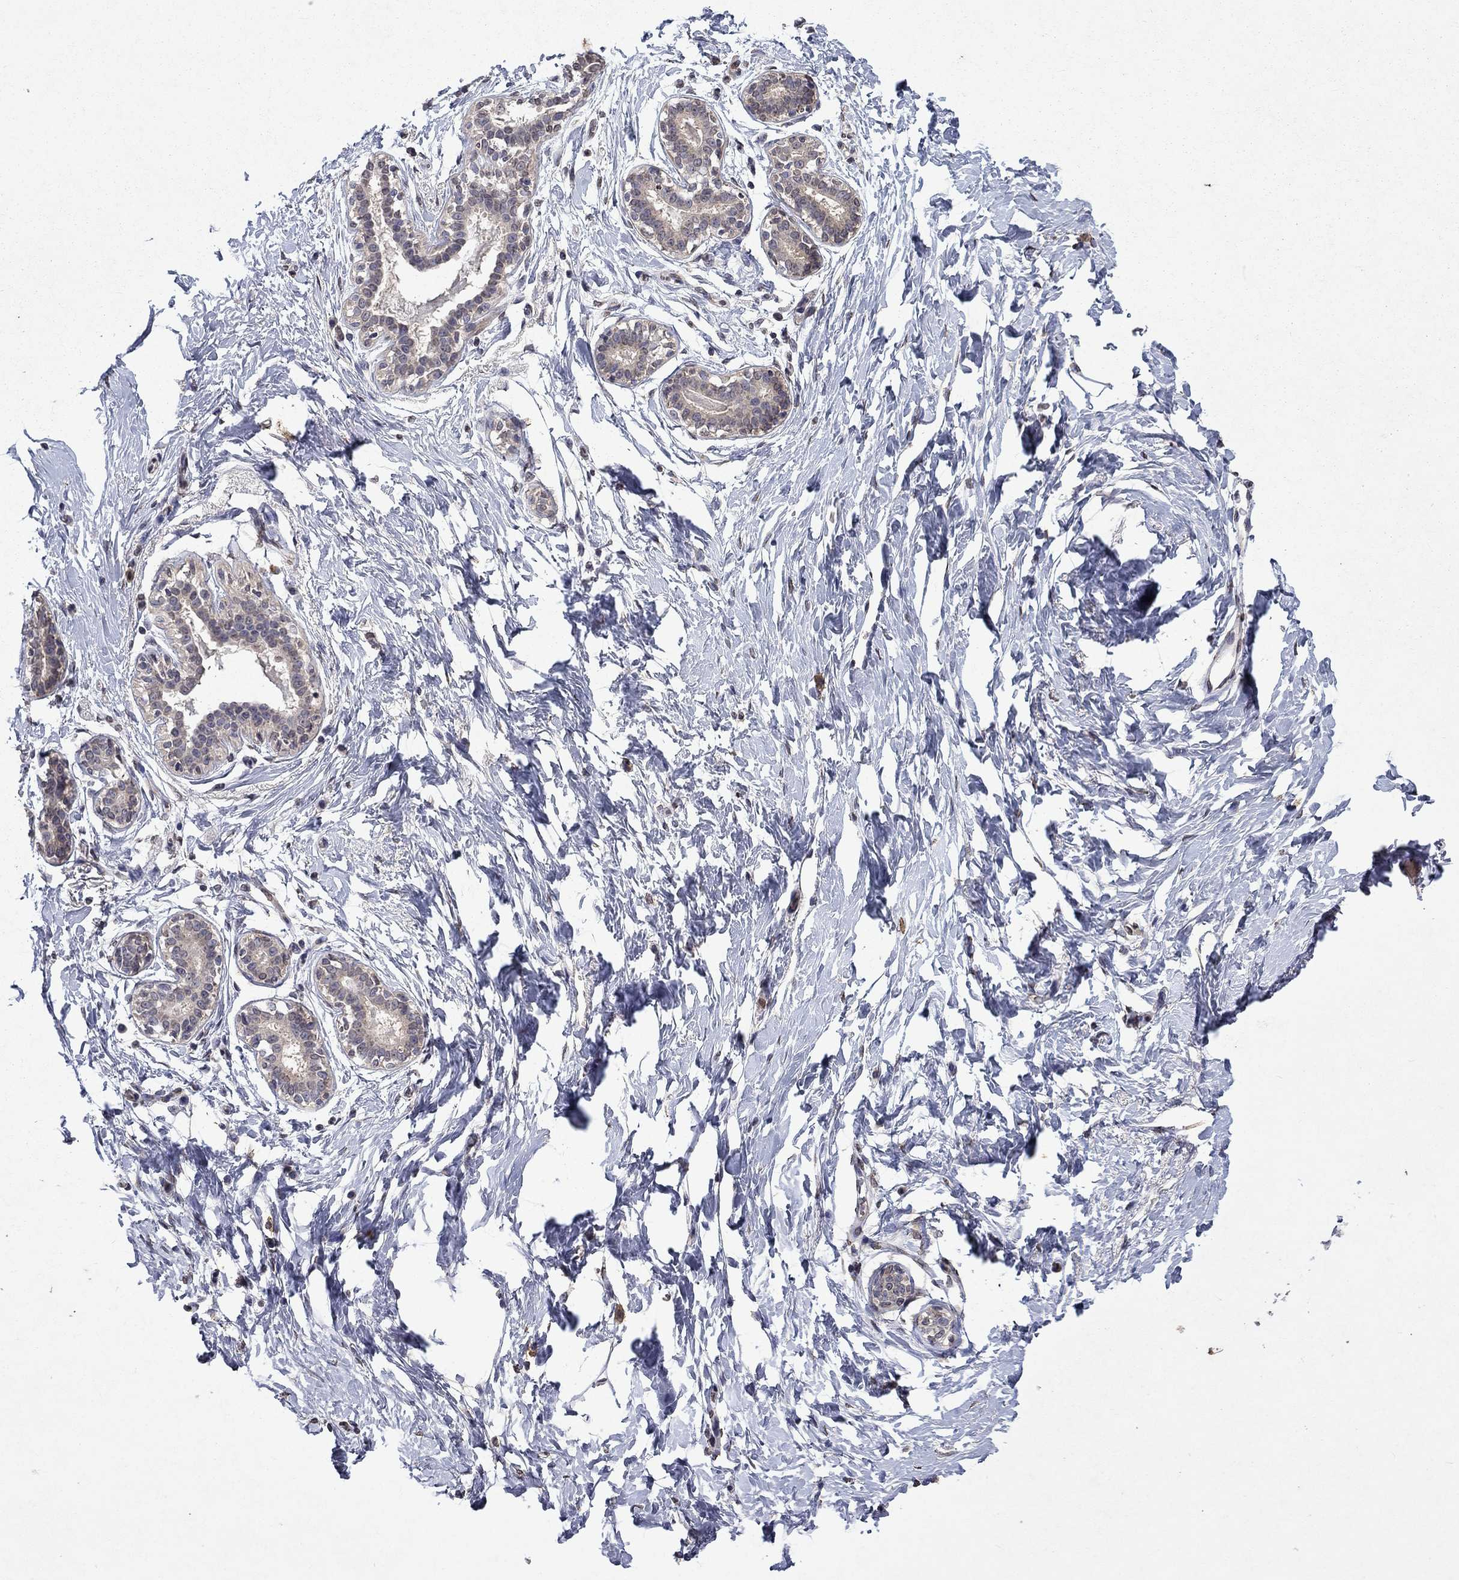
{"staining": {"intensity": "negative", "quantity": "none", "location": "none"}, "tissue": "breast", "cell_type": "Glandular cells", "image_type": "normal", "snomed": [{"axis": "morphology", "description": "Normal tissue, NOS"}, {"axis": "morphology", "description": "Lobular carcinoma, in situ"}, {"axis": "topography", "description": "Breast"}], "caption": "A high-resolution histopathology image shows IHC staining of unremarkable breast, which exhibits no significant expression in glandular cells.", "gene": "TTC38", "patient": {"sex": "female", "age": 35}}